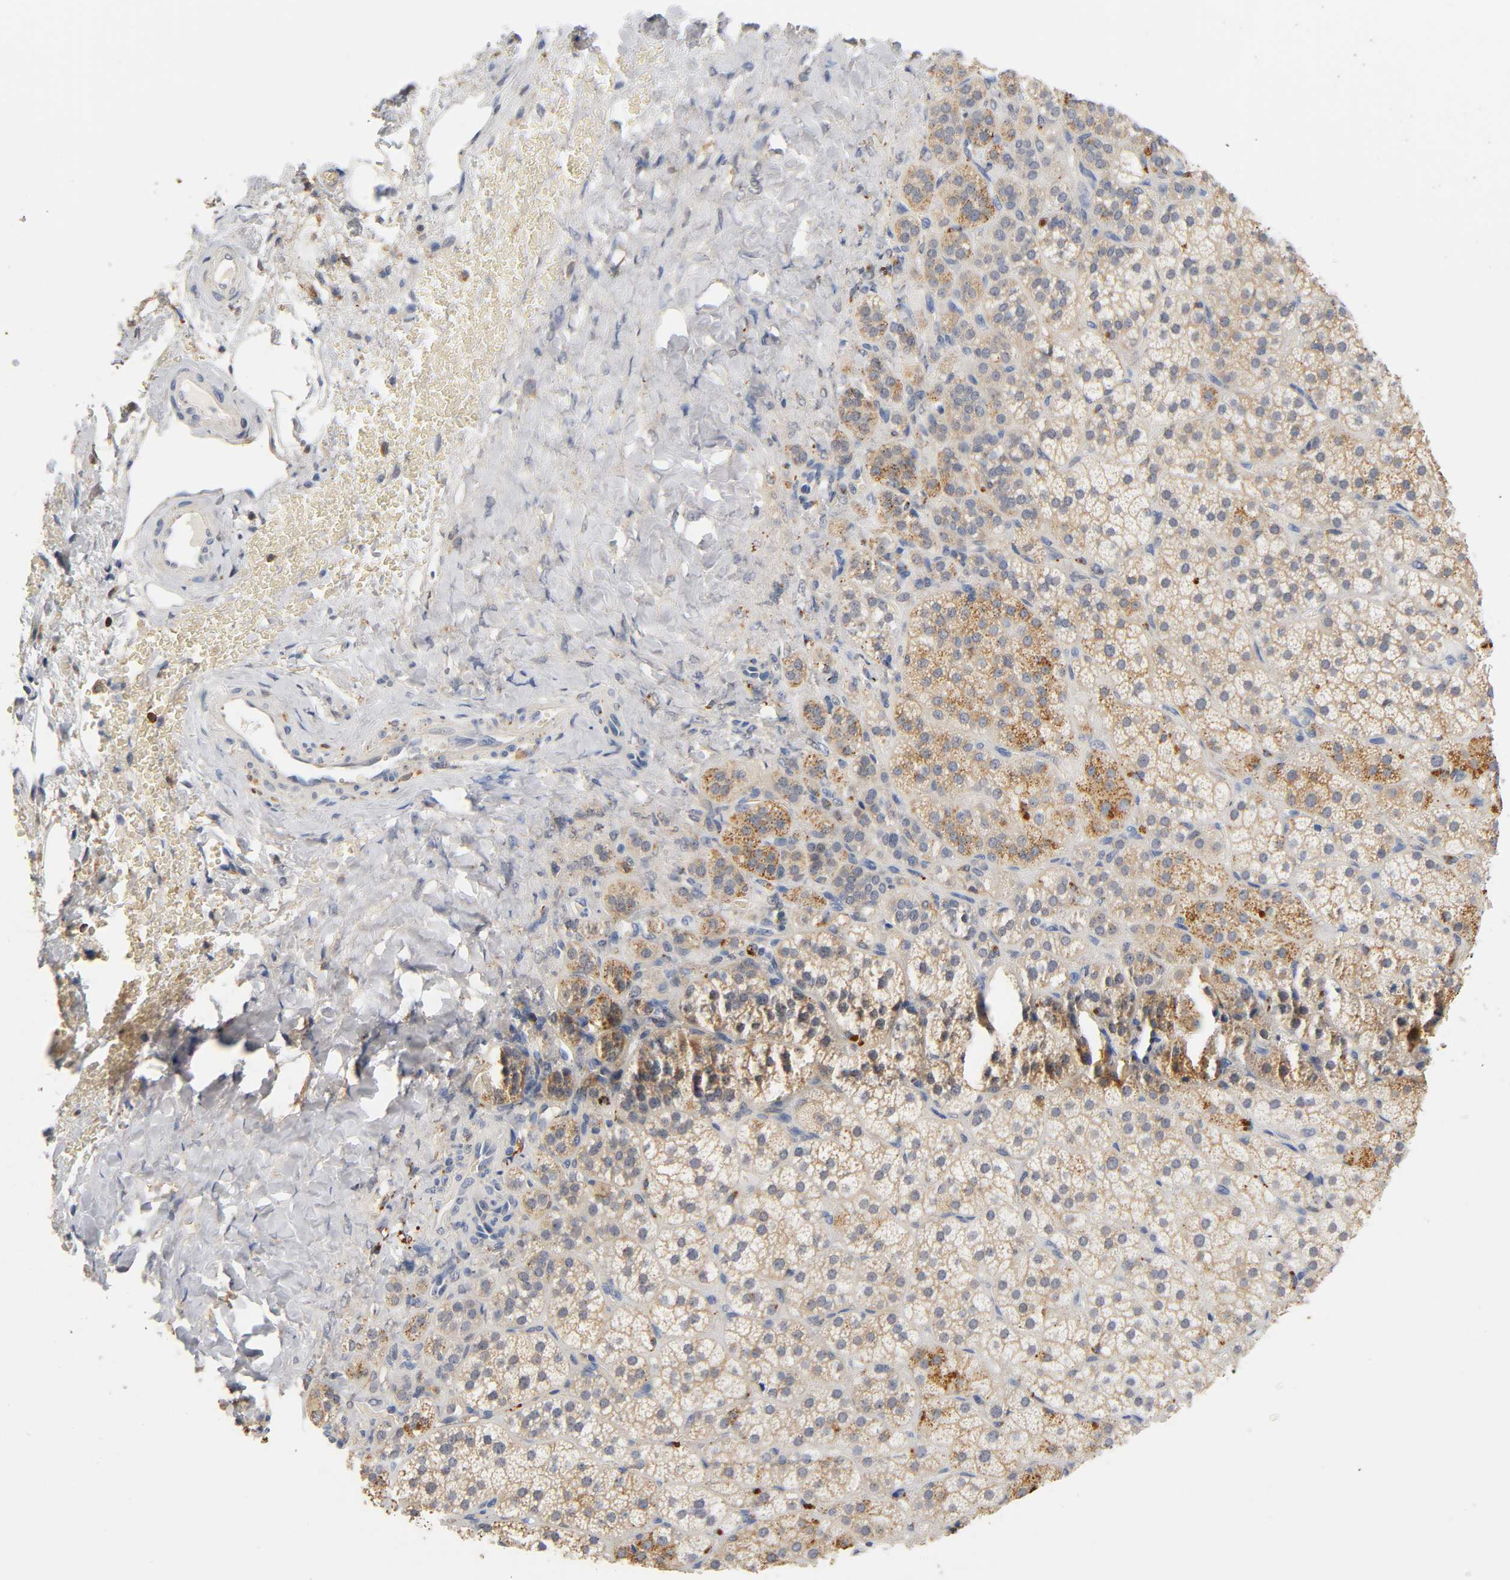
{"staining": {"intensity": "moderate", "quantity": "25%-75%", "location": "cytoplasmic/membranous"}, "tissue": "adrenal gland", "cell_type": "Glandular cells", "image_type": "normal", "snomed": [{"axis": "morphology", "description": "Normal tissue, NOS"}, {"axis": "topography", "description": "Adrenal gland"}], "caption": "This photomicrograph reveals immunohistochemistry staining of unremarkable human adrenal gland, with medium moderate cytoplasmic/membranous positivity in about 25%-75% of glandular cells.", "gene": "UCKL1", "patient": {"sex": "female", "age": 71}}